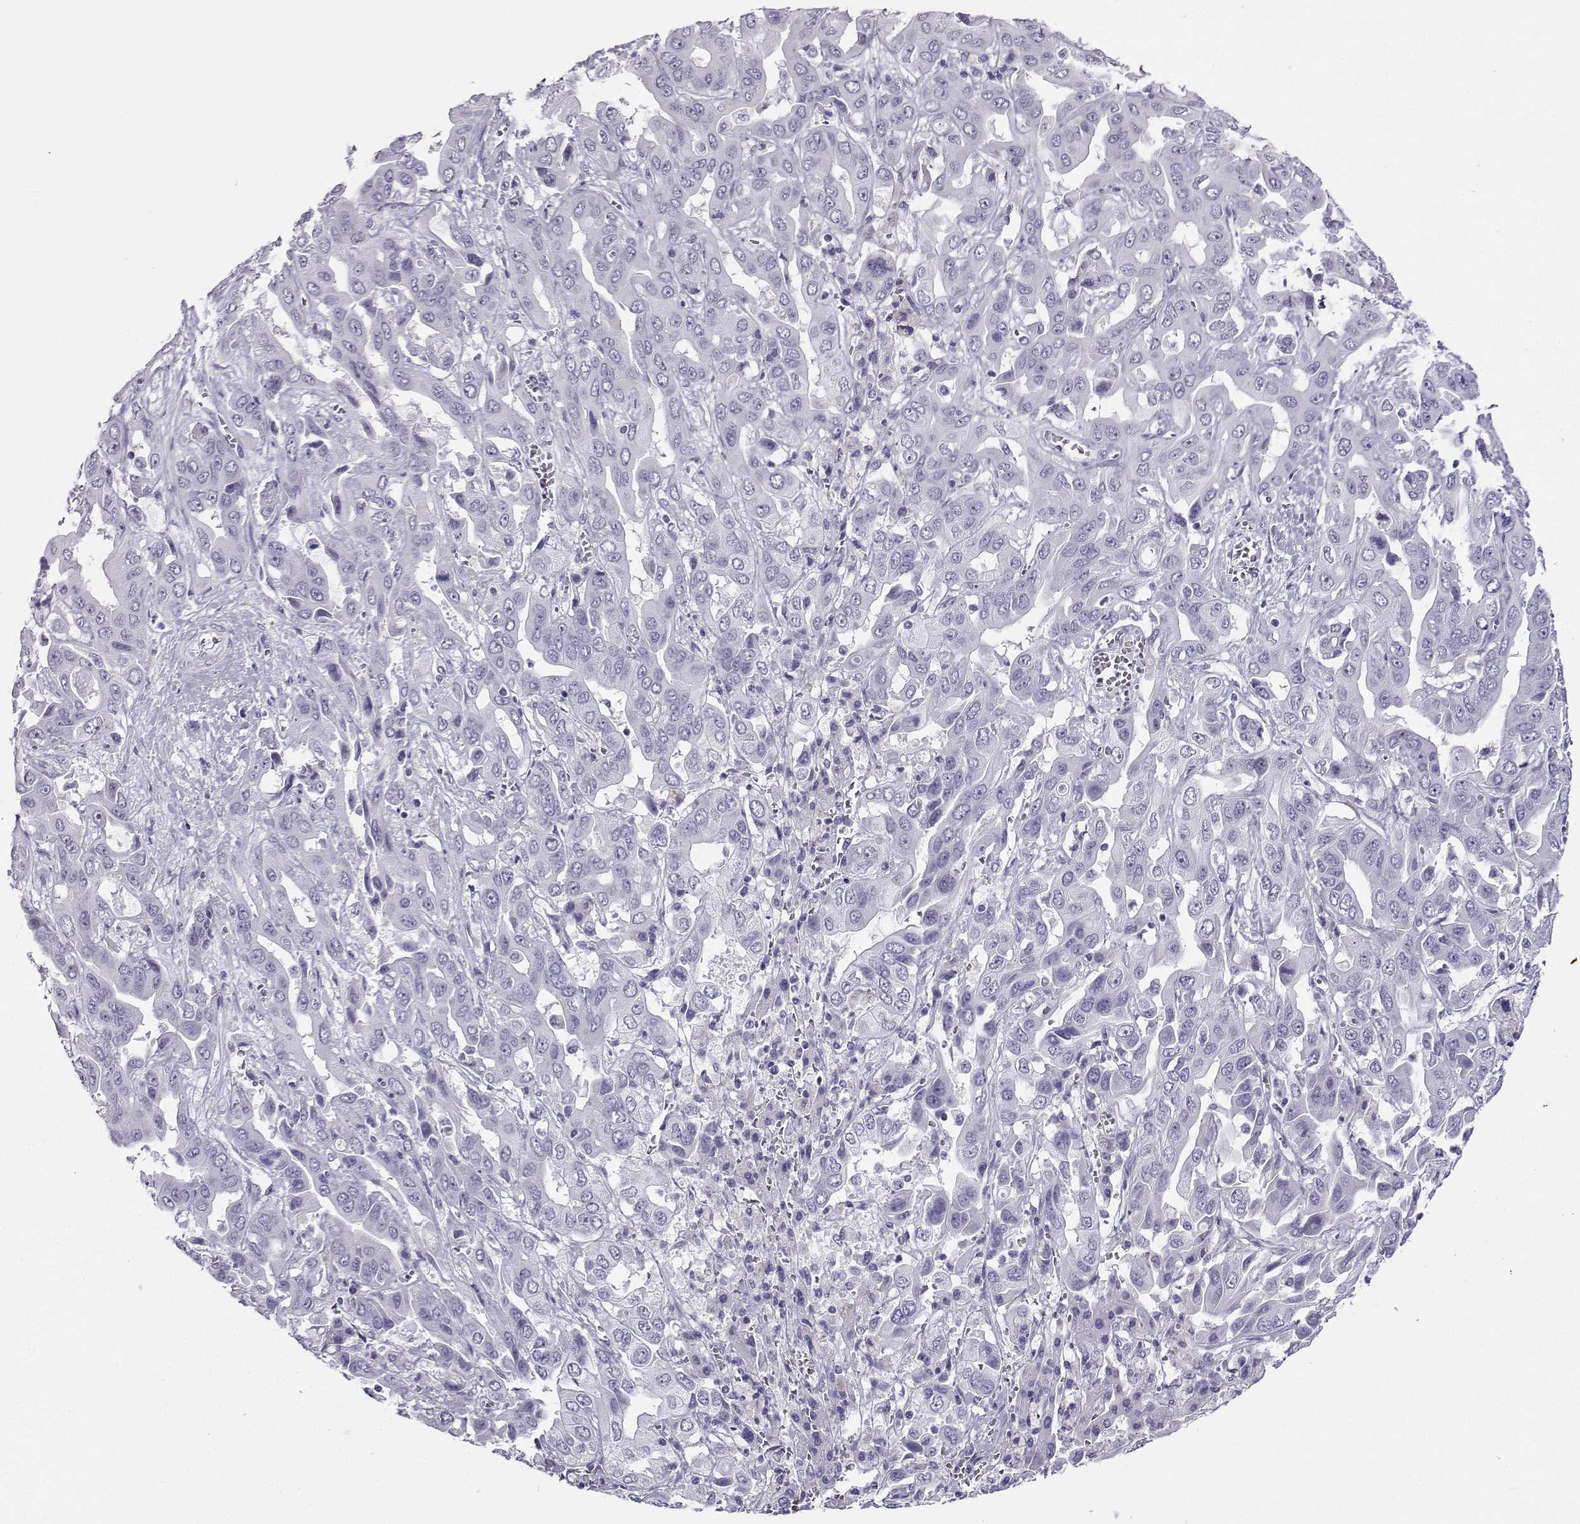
{"staining": {"intensity": "negative", "quantity": "none", "location": "none"}, "tissue": "liver cancer", "cell_type": "Tumor cells", "image_type": "cancer", "snomed": [{"axis": "morphology", "description": "Cholangiocarcinoma"}, {"axis": "topography", "description": "Liver"}], "caption": "An immunohistochemistry micrograph of liver cancer is shown. There is no staining in tumor cells of liver cancer. (Immunohistochemistry, brightfield microscopy, high magnification).", "gene": "KIF17", "patient": {"sex": "female", "age": 52}}